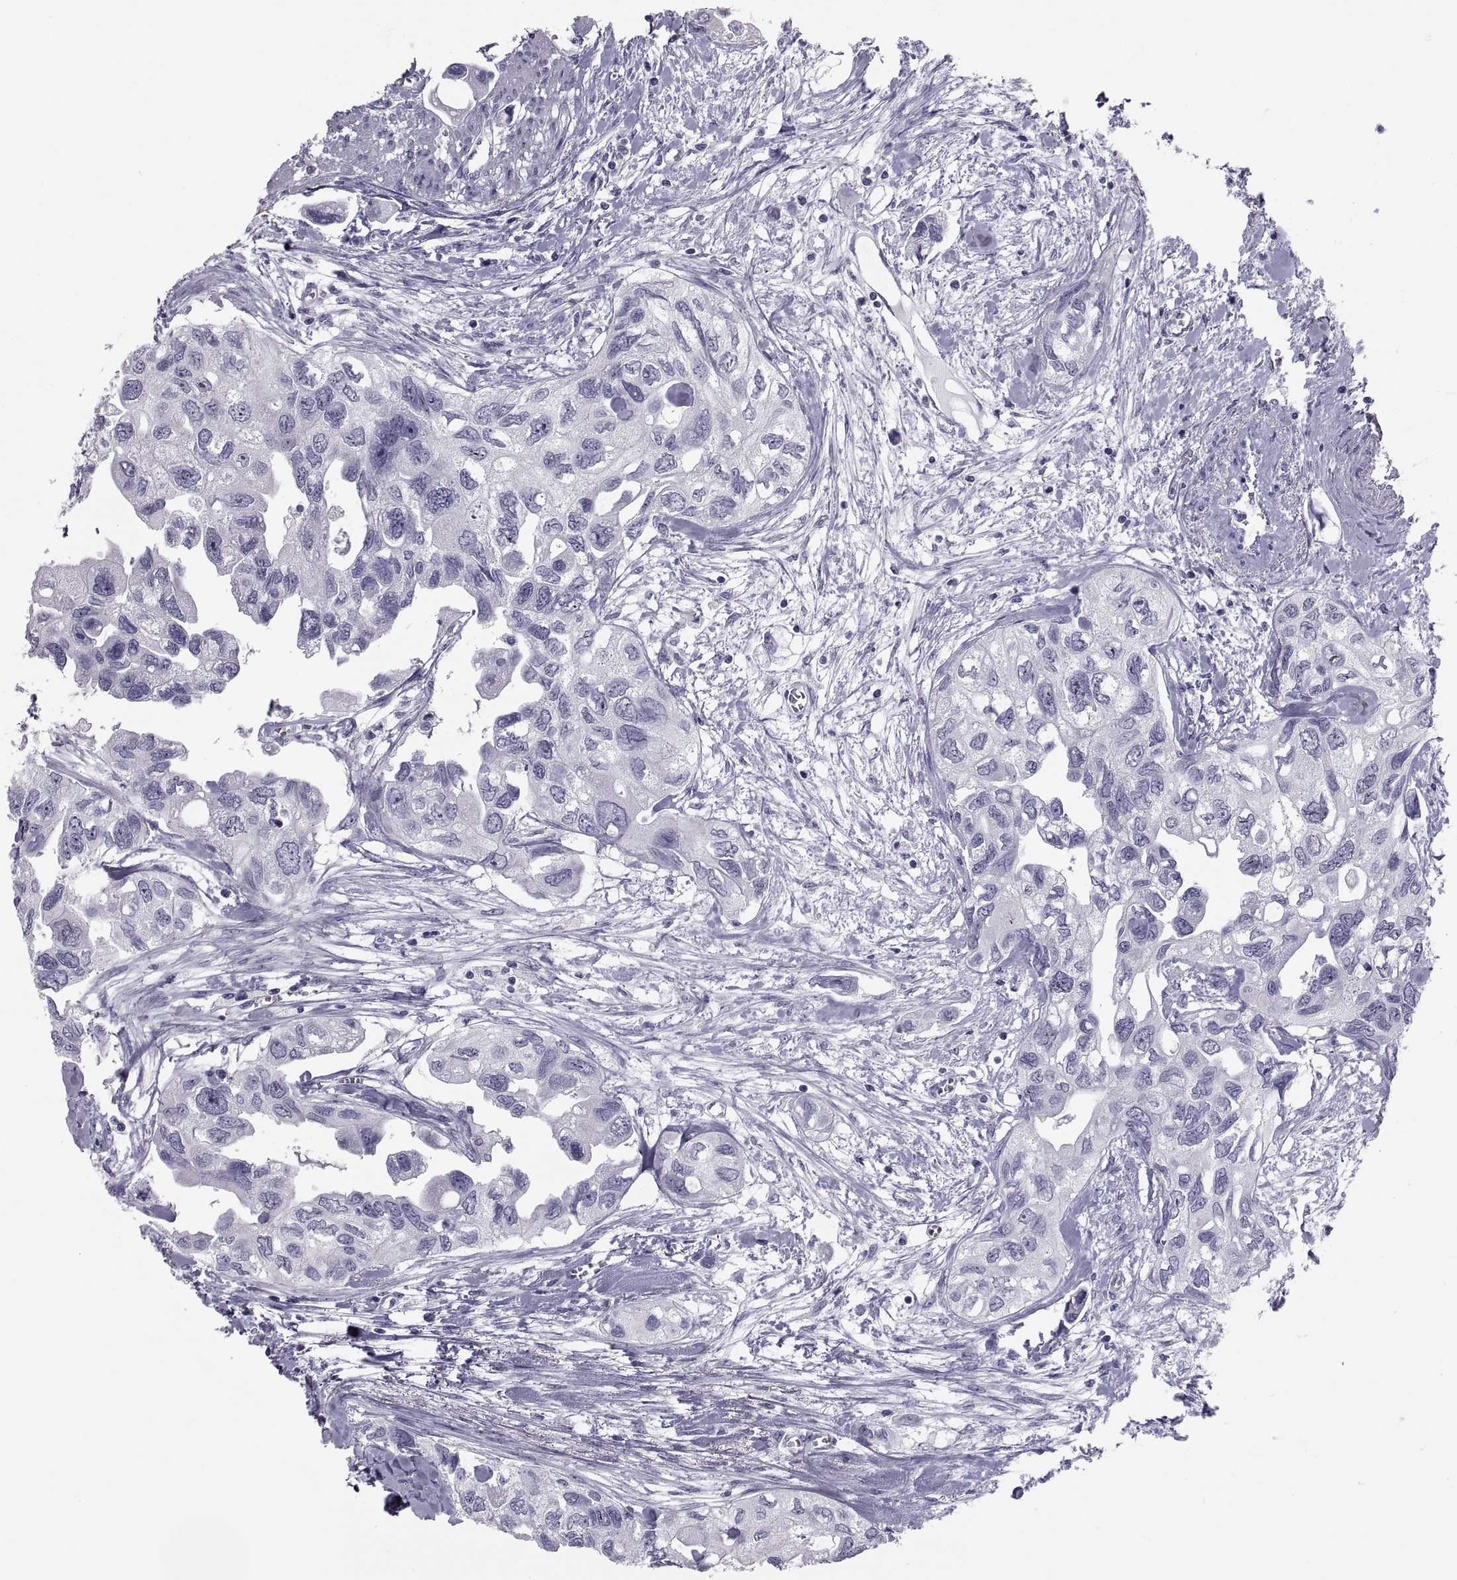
{"staining": {"intensity": "negative", "quantity": "none", "location": "none"}, "tissue": "urothelial cancer", "cell_type": "Tumor cells", "image_type": "cancer", "snomed": [{"axis": "morphology", "description": "Urothelial carcinoma, High grade"}, {"axis": "topography", "description": "Urinary bladder"}], "caption": "Immunohistochemistry photomicrograph of urothelial cancer stained for a protein (brown), which displays no expression in tumor cells.", "gene": "CRISP1", "patient": {"sex": "male", "age": 59}}